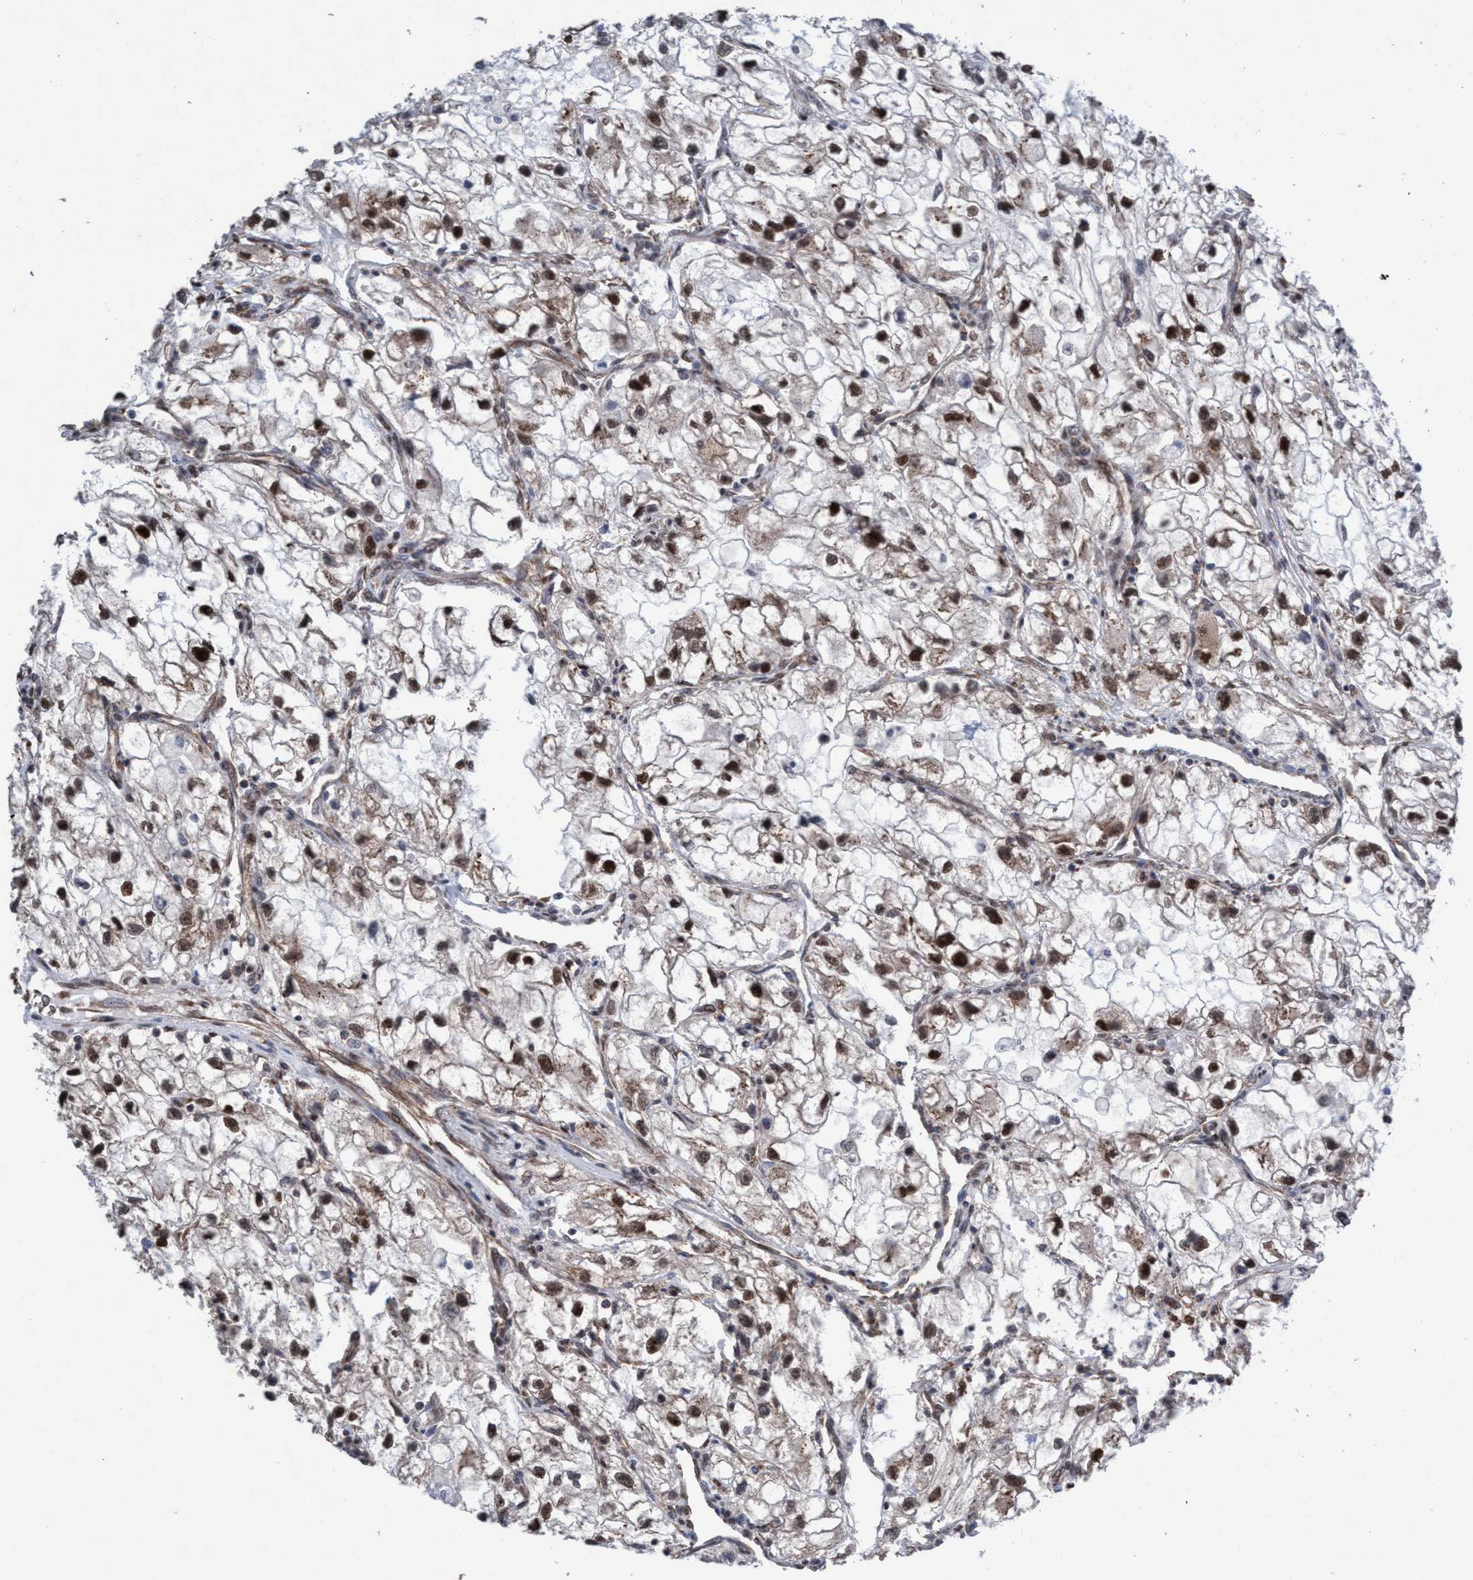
{"staining": {"intensity": "strong", "quantity": ">75%", "location": "cytoplasmic/membranous,nuclear"}, "tissue": "renal cancer", "cell_type": "Tumor cells", "image_type": "cancer", "snomed": [{"axis": "morphology", "description": "Adenocarcinoma, NOS"}, {"axis": "topography", "description": "Kidney"}], "caption": "Approximately >75% of tumor cells in human renal adenocarcinoma display strong cytoplasmic/membranous and nuclear protein positivity as visualized by brown immunohistochemical staining.", "gene": "METAP2", "patient": {"sex": "female", "age": 70}}